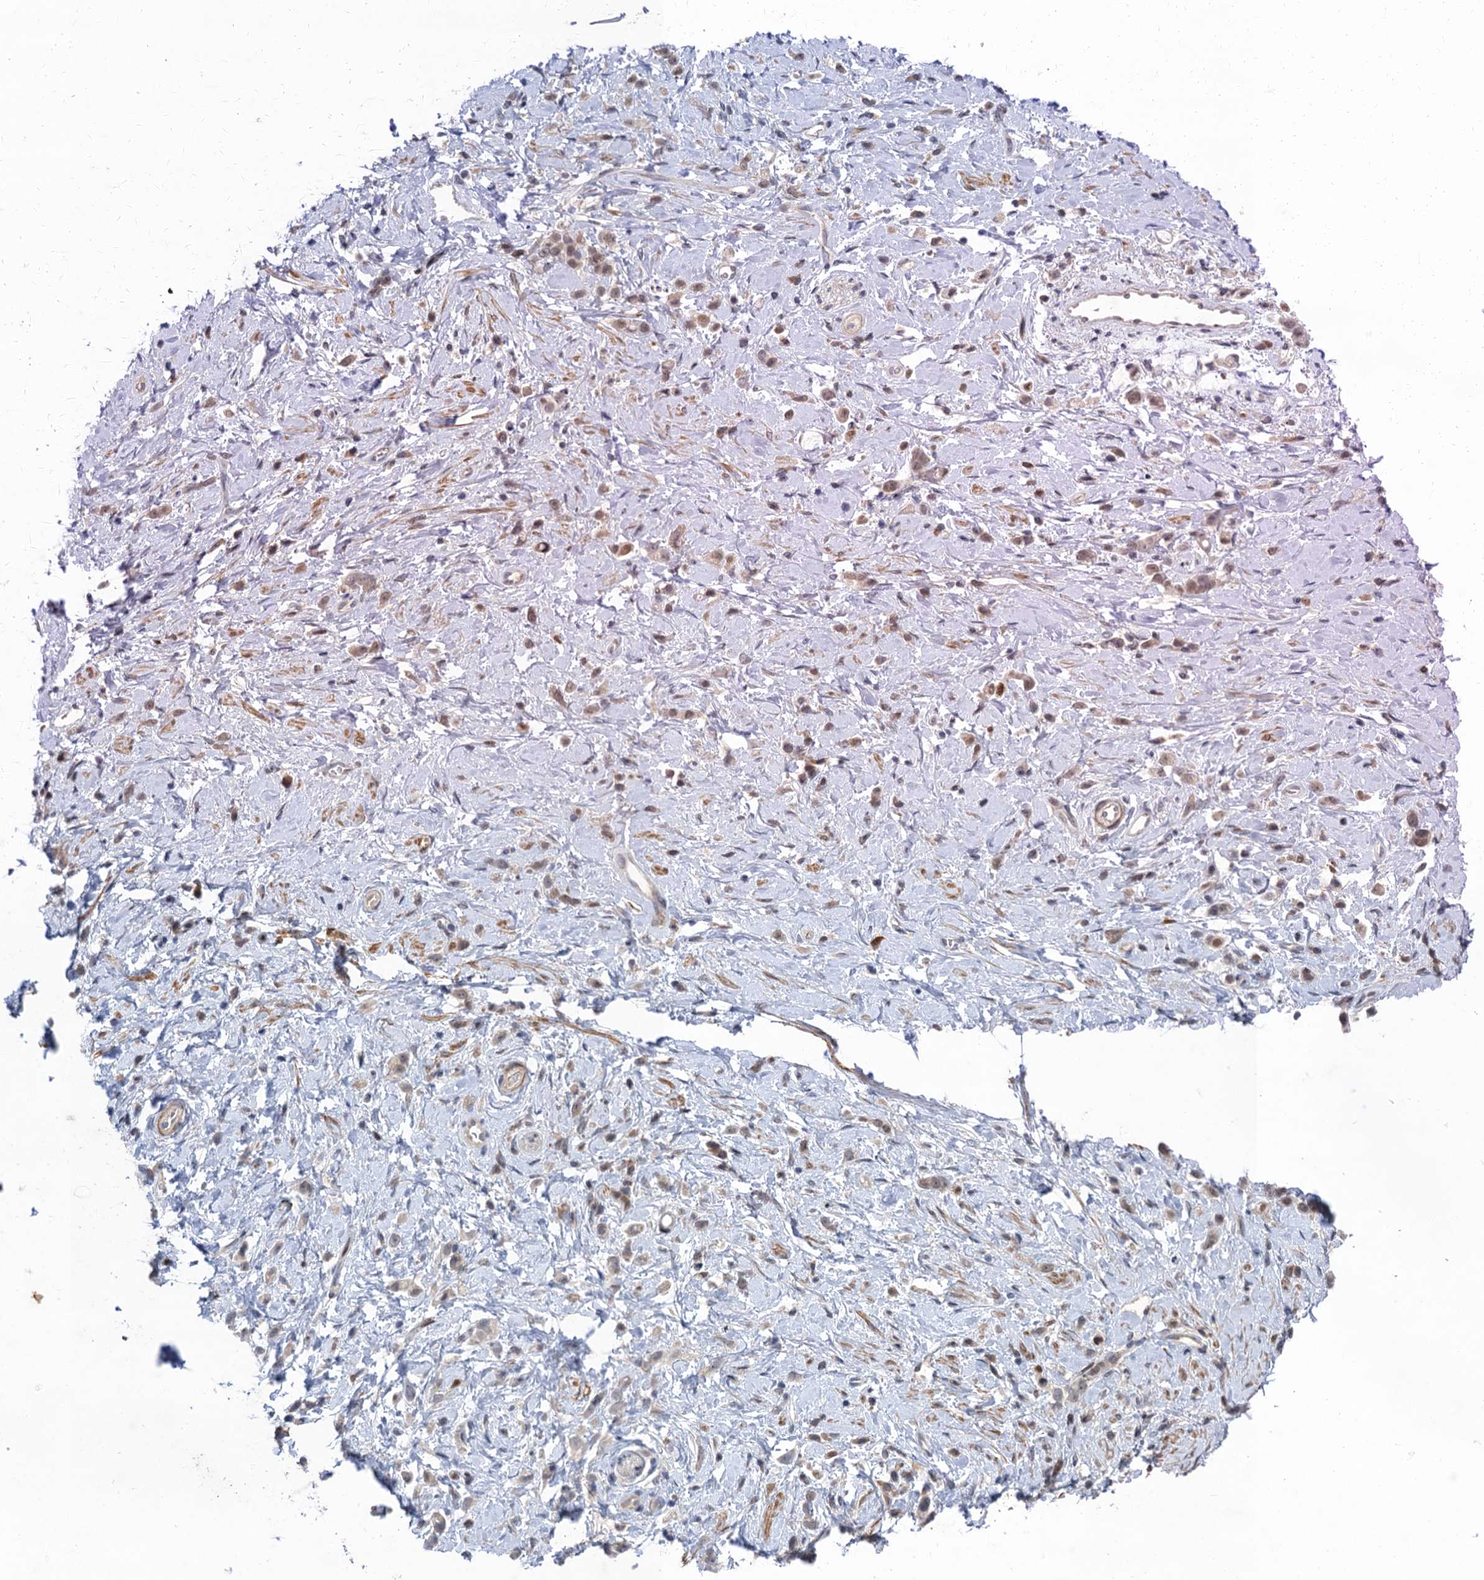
{"staining": {"intensity": "weak", "quantity": "25%-75%", "location": "nuclear"}, "tissue": "stomach cancer", "cell_type": "Tumor cells", "image_type": "cancer", "snomed": [{"axis": "morphology", "description": "Adenocarcinoma, NOS"}, {"axis": "topography", "description": "Stomach"}], "caption": "This photomicrograph exhibits stomach cancer (adenocarcinoma) stained with IHC to label a protein in brown. The nuclear of tumor cells show weak positivity for the protein. Nuclei are counter-stained blue.", "gene": "NEK8", "patient": {"sex": "female", "age": 60}}